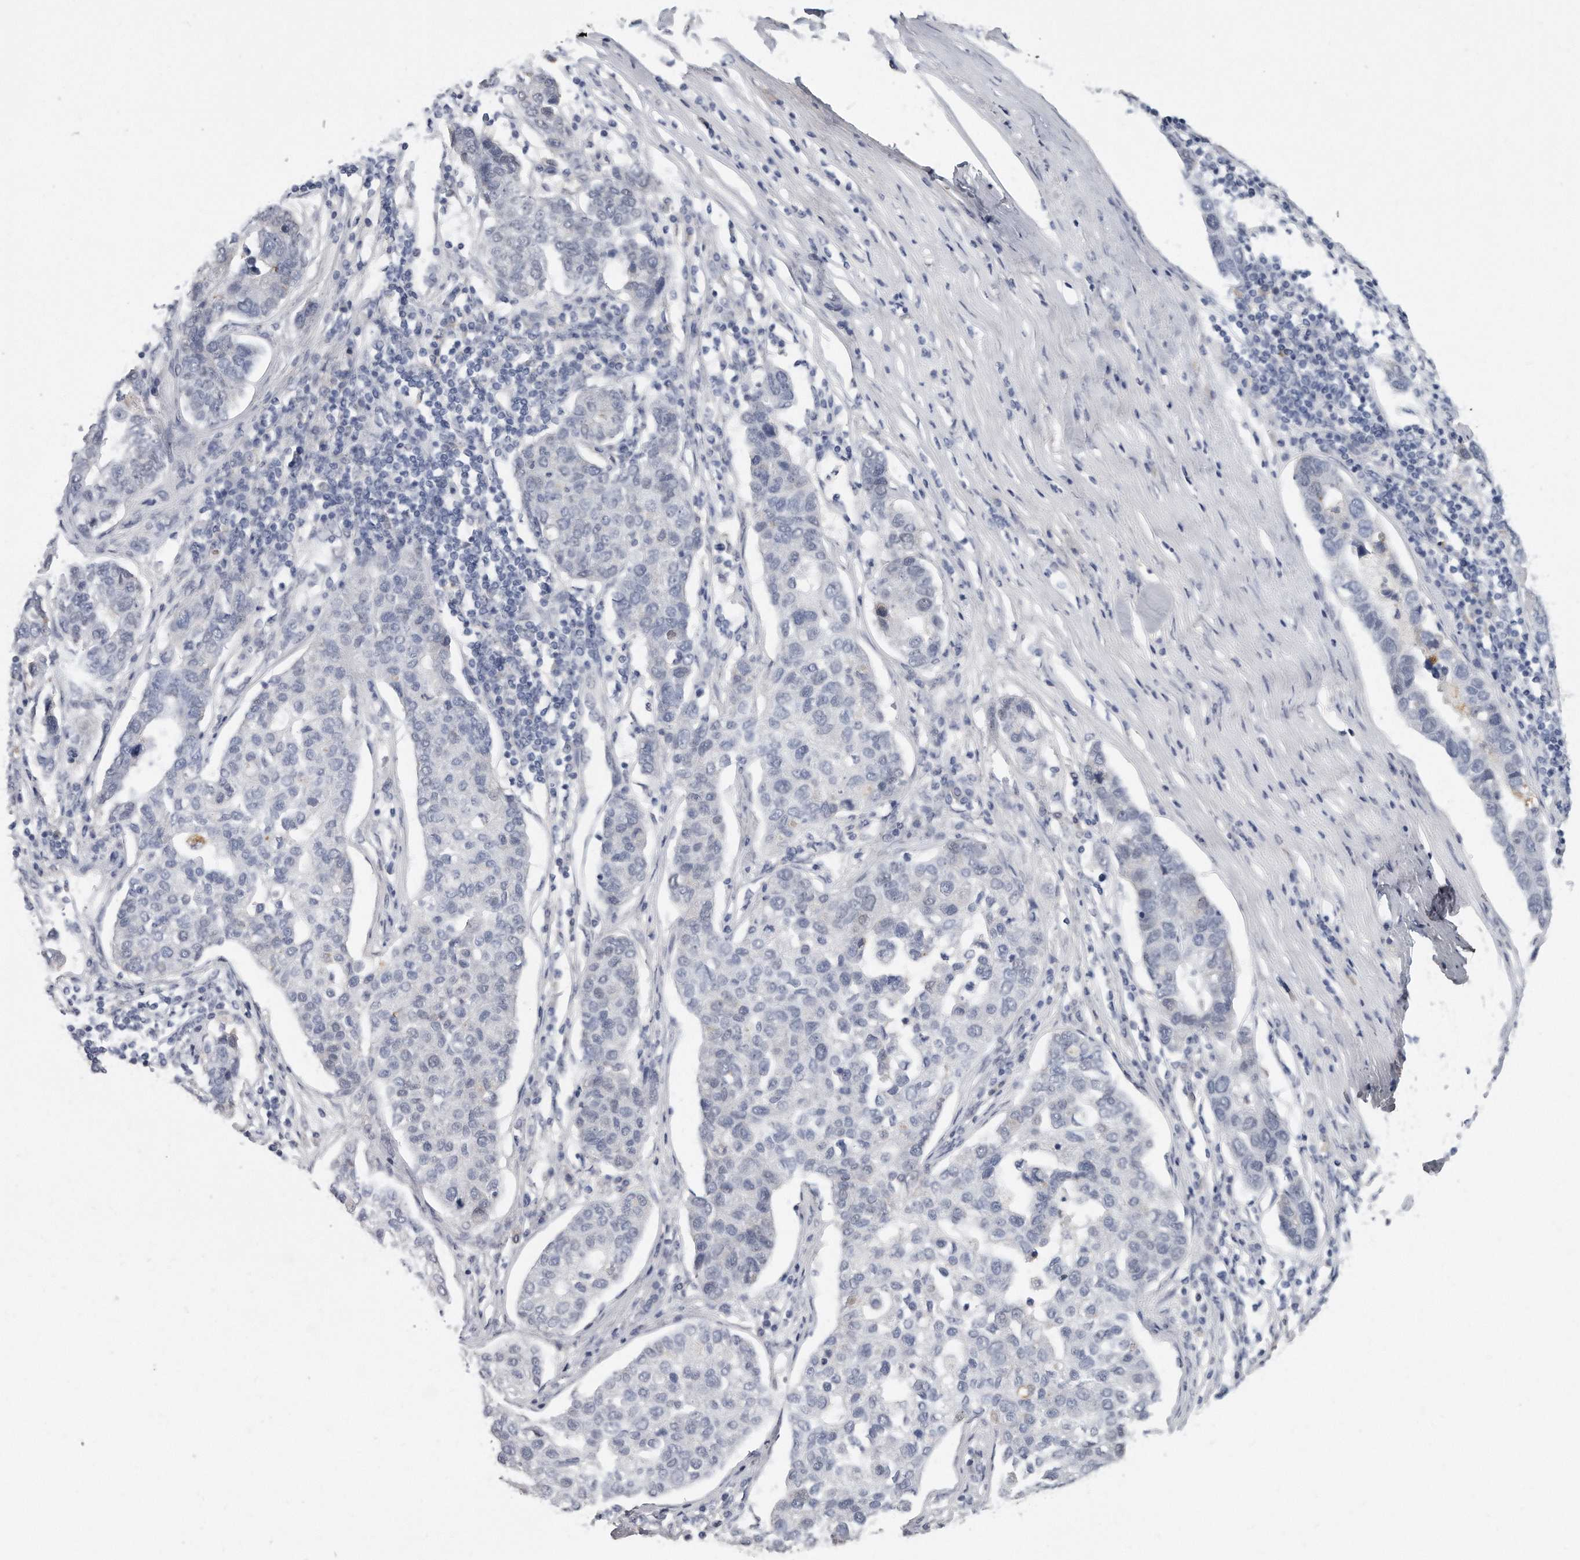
{"staining": {"intensity": "negative", "quantity": "none", "location": "none"}, "tissue": "pancreatic cancer", "cell_type": "Tumor cells", "image_type": "cancer", "snomed": [{"axis": "morphology", "description": "Adenocarcinoma, NOS"}, {"axis": "topography", "description": "Pancreas"}], "caption": "High power microscopy micrograph of an immunohistochemistry (IHC) micrograph of pancreatic cancer, revealing no significant staining in tumor cells.", "gene": "CTBP2", "patient": {"sex": "female", "age": 61}}